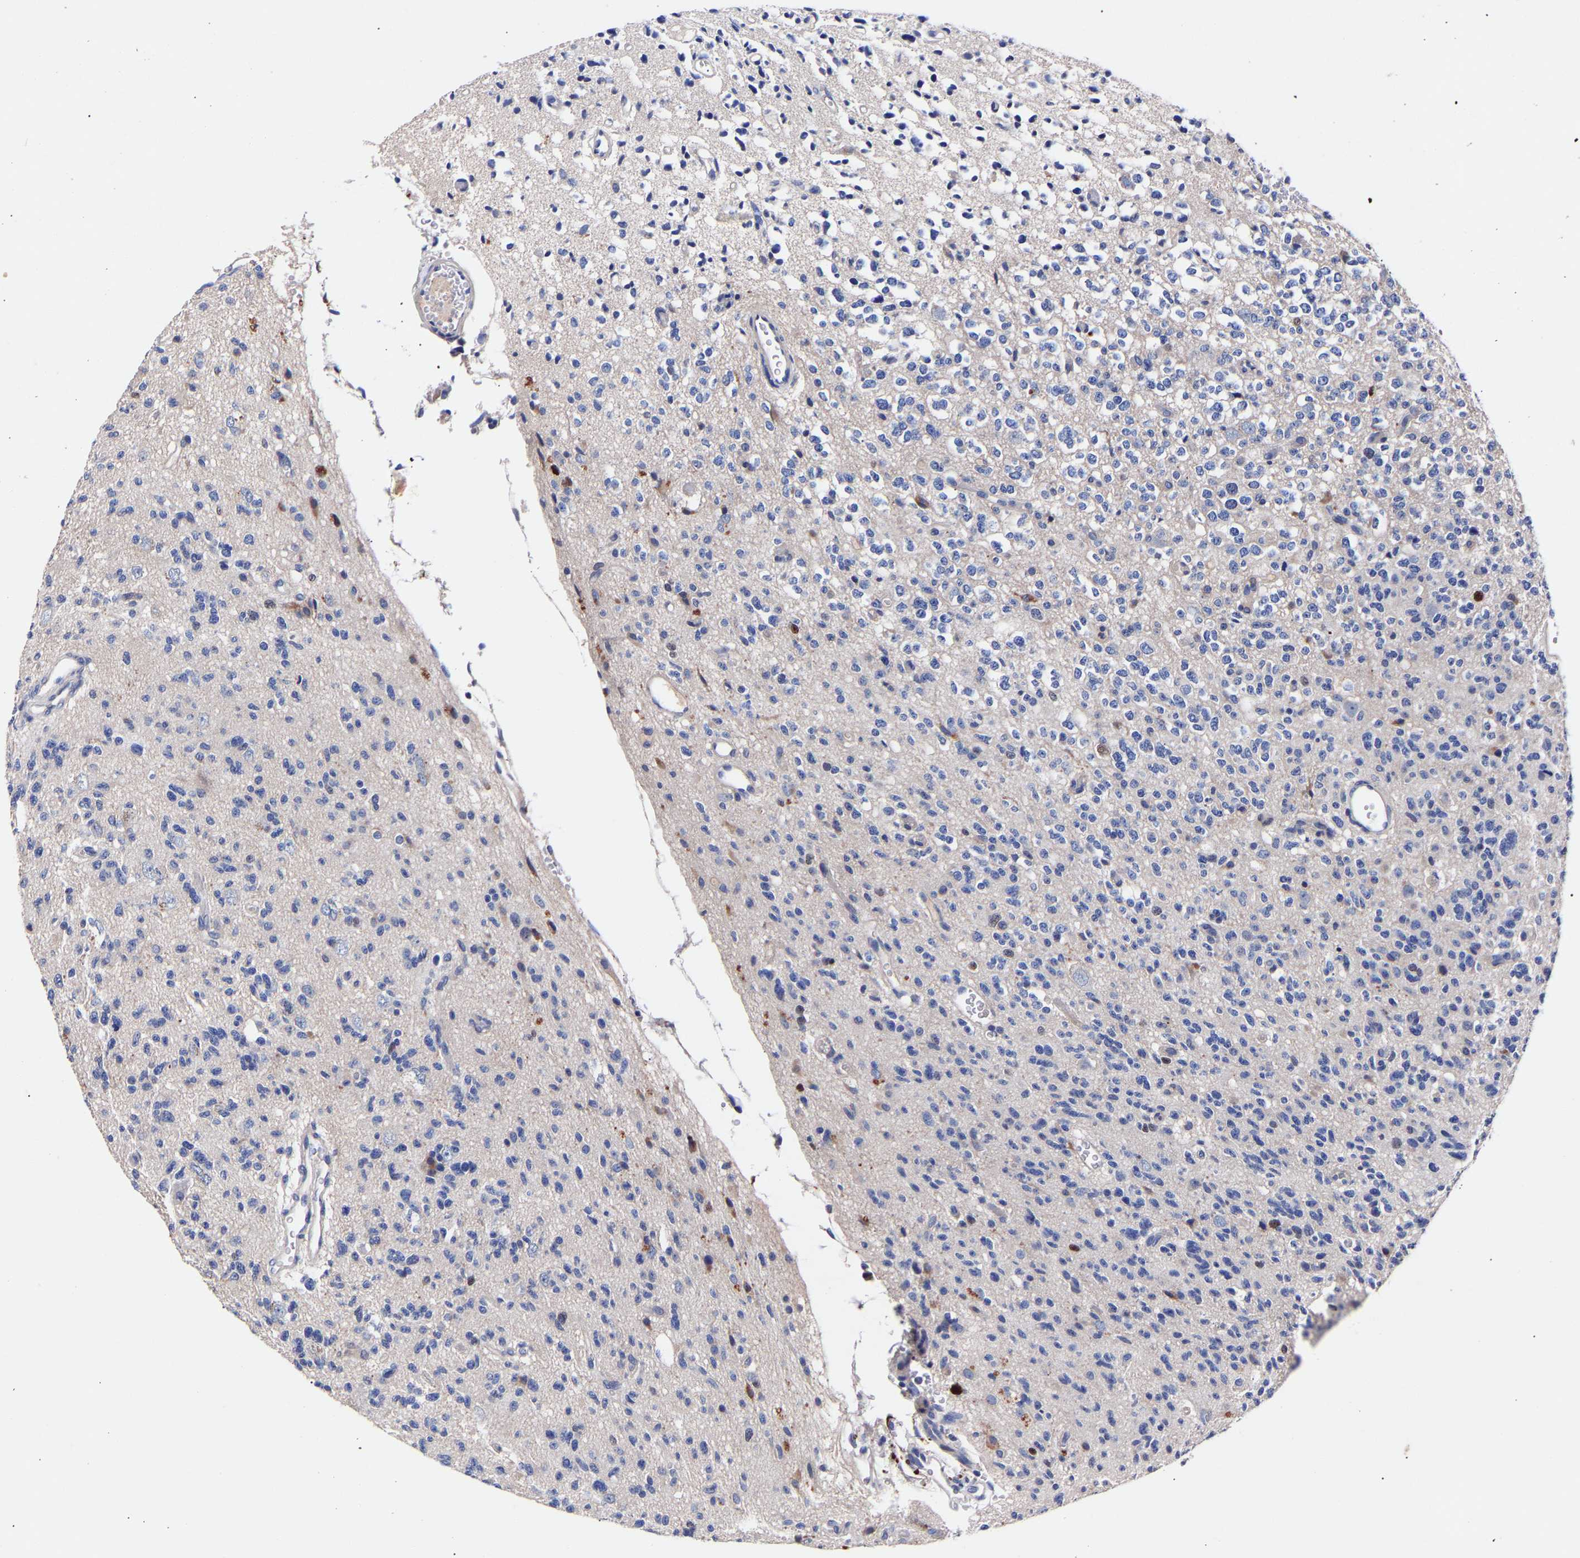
{"staining": {"intensity": "negative", "quantity": "none", "location": "none"}, "tissue": "glioma", "cell_type": "Tumor cells", "image_type": "cancer", "snomed": [{"axis": "morphology", "description": "Glioma, malignant, Low grade"}, {"axis": "topography", "description": "Brain"}], "caption": "The histopathology image displays no significant expression in tumor cells of malignant glioma (low-grade).", "gene": "SEM1", "patient": {"sex": "male", "age": 38}}